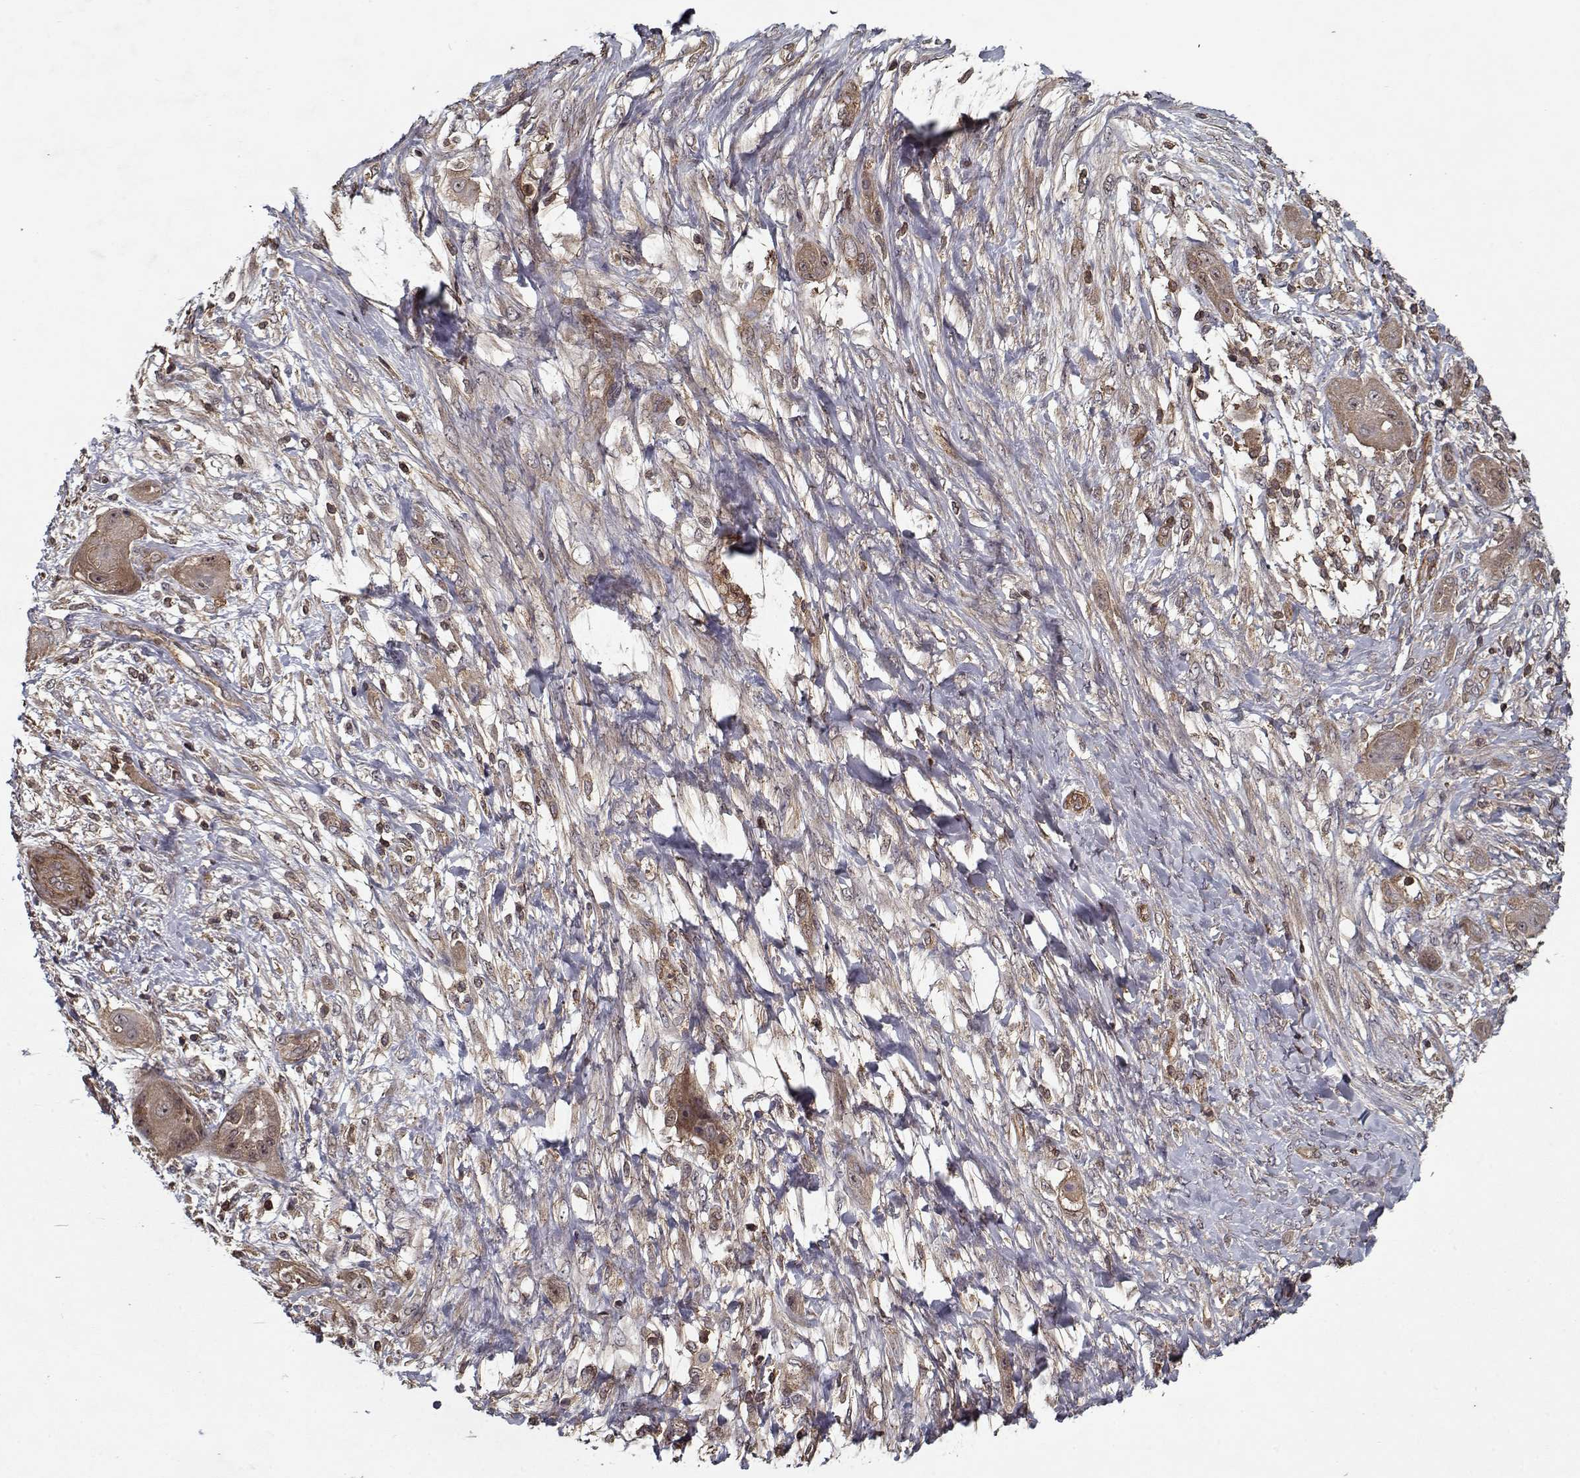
{"staining": {"intensity": "weak", "quantity": ">75%", "location": "cytoplasmic/membranous"}, "tissue": "skin cancer", "cell_type": "Tumor cells", "image_type": "cancer", "snomed": [{"axis": "morphology", "description": "Squamous cell carcinoma, NOS"}, {"axis": "topography", "description": "Skin"}], "caption": "The photomicrograph demonstrates a brown stain indicating the presence of a protein in the cytoplasmic/membranous of tumor cells in squamous cell carcinoma (skin).", "gene": "PPP1R12A", "patient": {"sex": "male", "age": 62}}